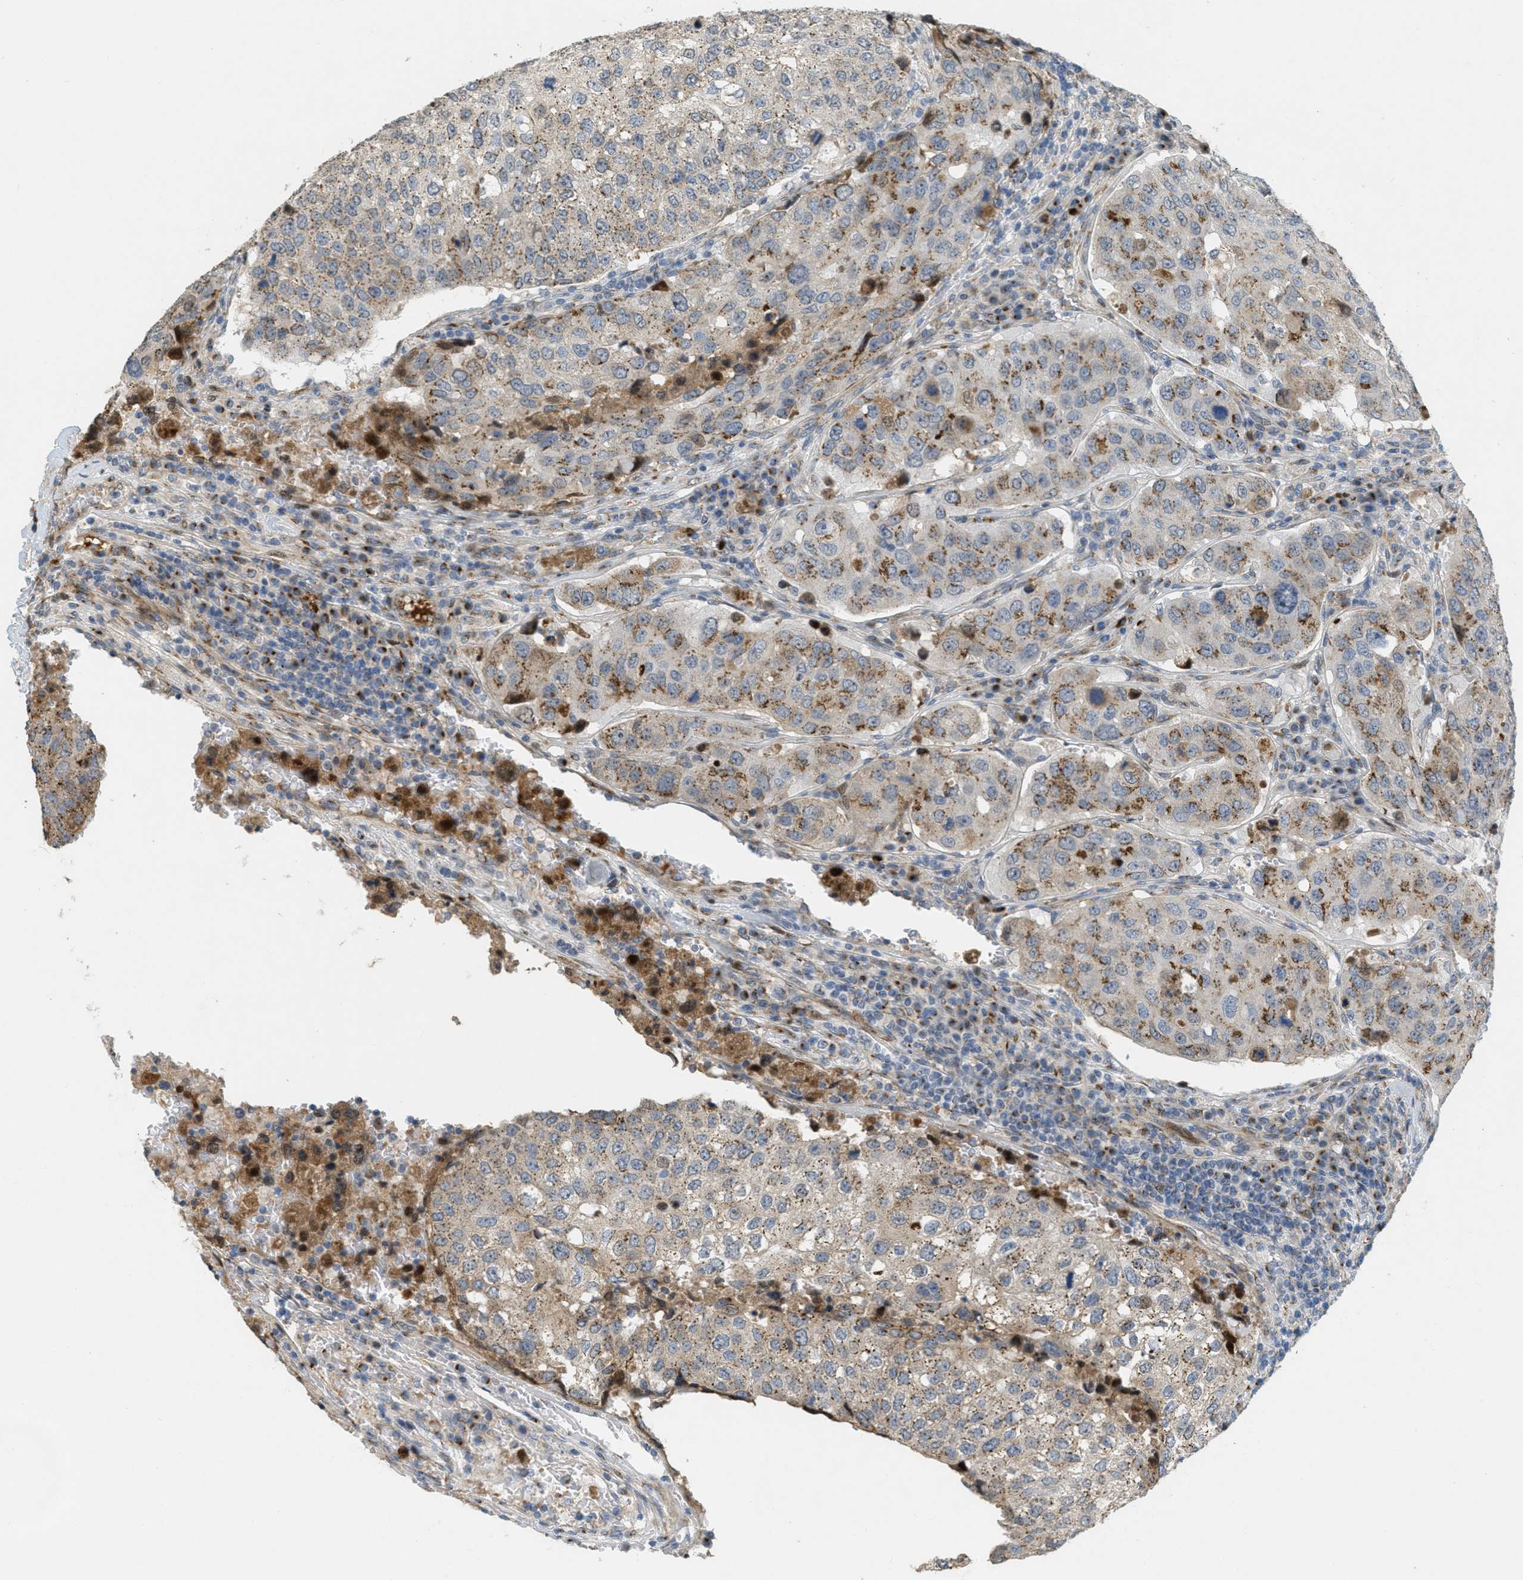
{"staining": {"intensity": "moderate", "quantity": "25%-75%", "location": "cytoplasmic/membranous"}, "tissue": "urothelial cancer", "cell_type": "Tumor cells", "image_type": "cancer", "snomed": [{"axis": "morphology", "description": "Urothelial carcinoma, High grade"}, {"axis": "topography", "description": "Lymph node"}, {"axis": "topography", "description": "Urinary bladder"}], "caption": "Human urothelial cancer stained for a protein (brown) shows moderate cytoplasmic/membranous positive staining in approximately 25%-75% of tumor cells.", "gene": "ZFPL1", "patient": {"sex": "male", "age": 51}}